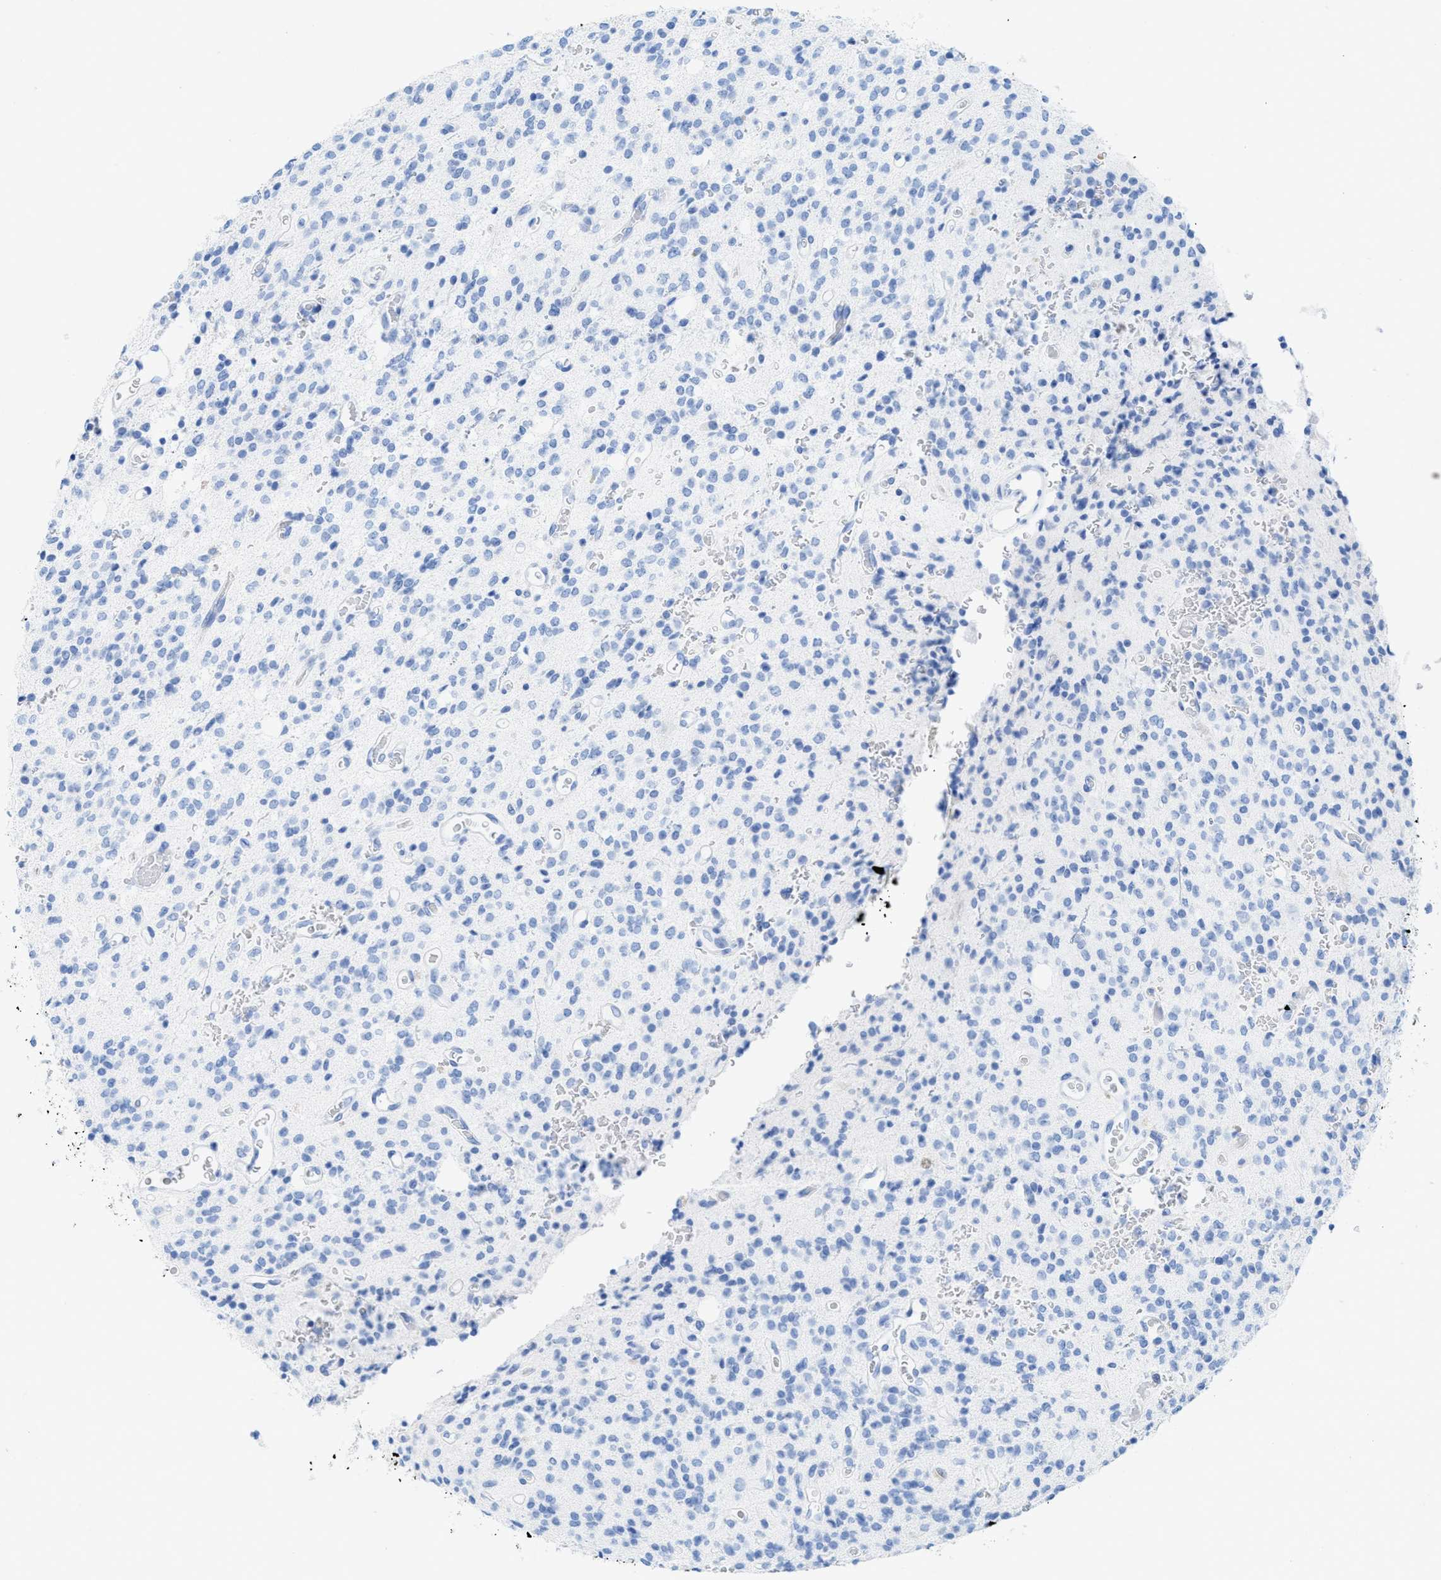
{"staining": {"intensity": "negative", "quantity": "none", "location": "none"}, "tissue": "glioma", "cell_type": "Tumor cells", "image_type": "cancer", "snomed": [{"axis": "morphology", "description": "Glioma, malignant, High grade"}, {"axis": "topography", "description": "Brain"}], "caption": "Human malignant high-grade glioma stained for a protein using immunohistochemistry (IHC) shows no staining in tumor cells.", "gene": "ANKFN1", "patient": {"sex": "male", "age": 34}}